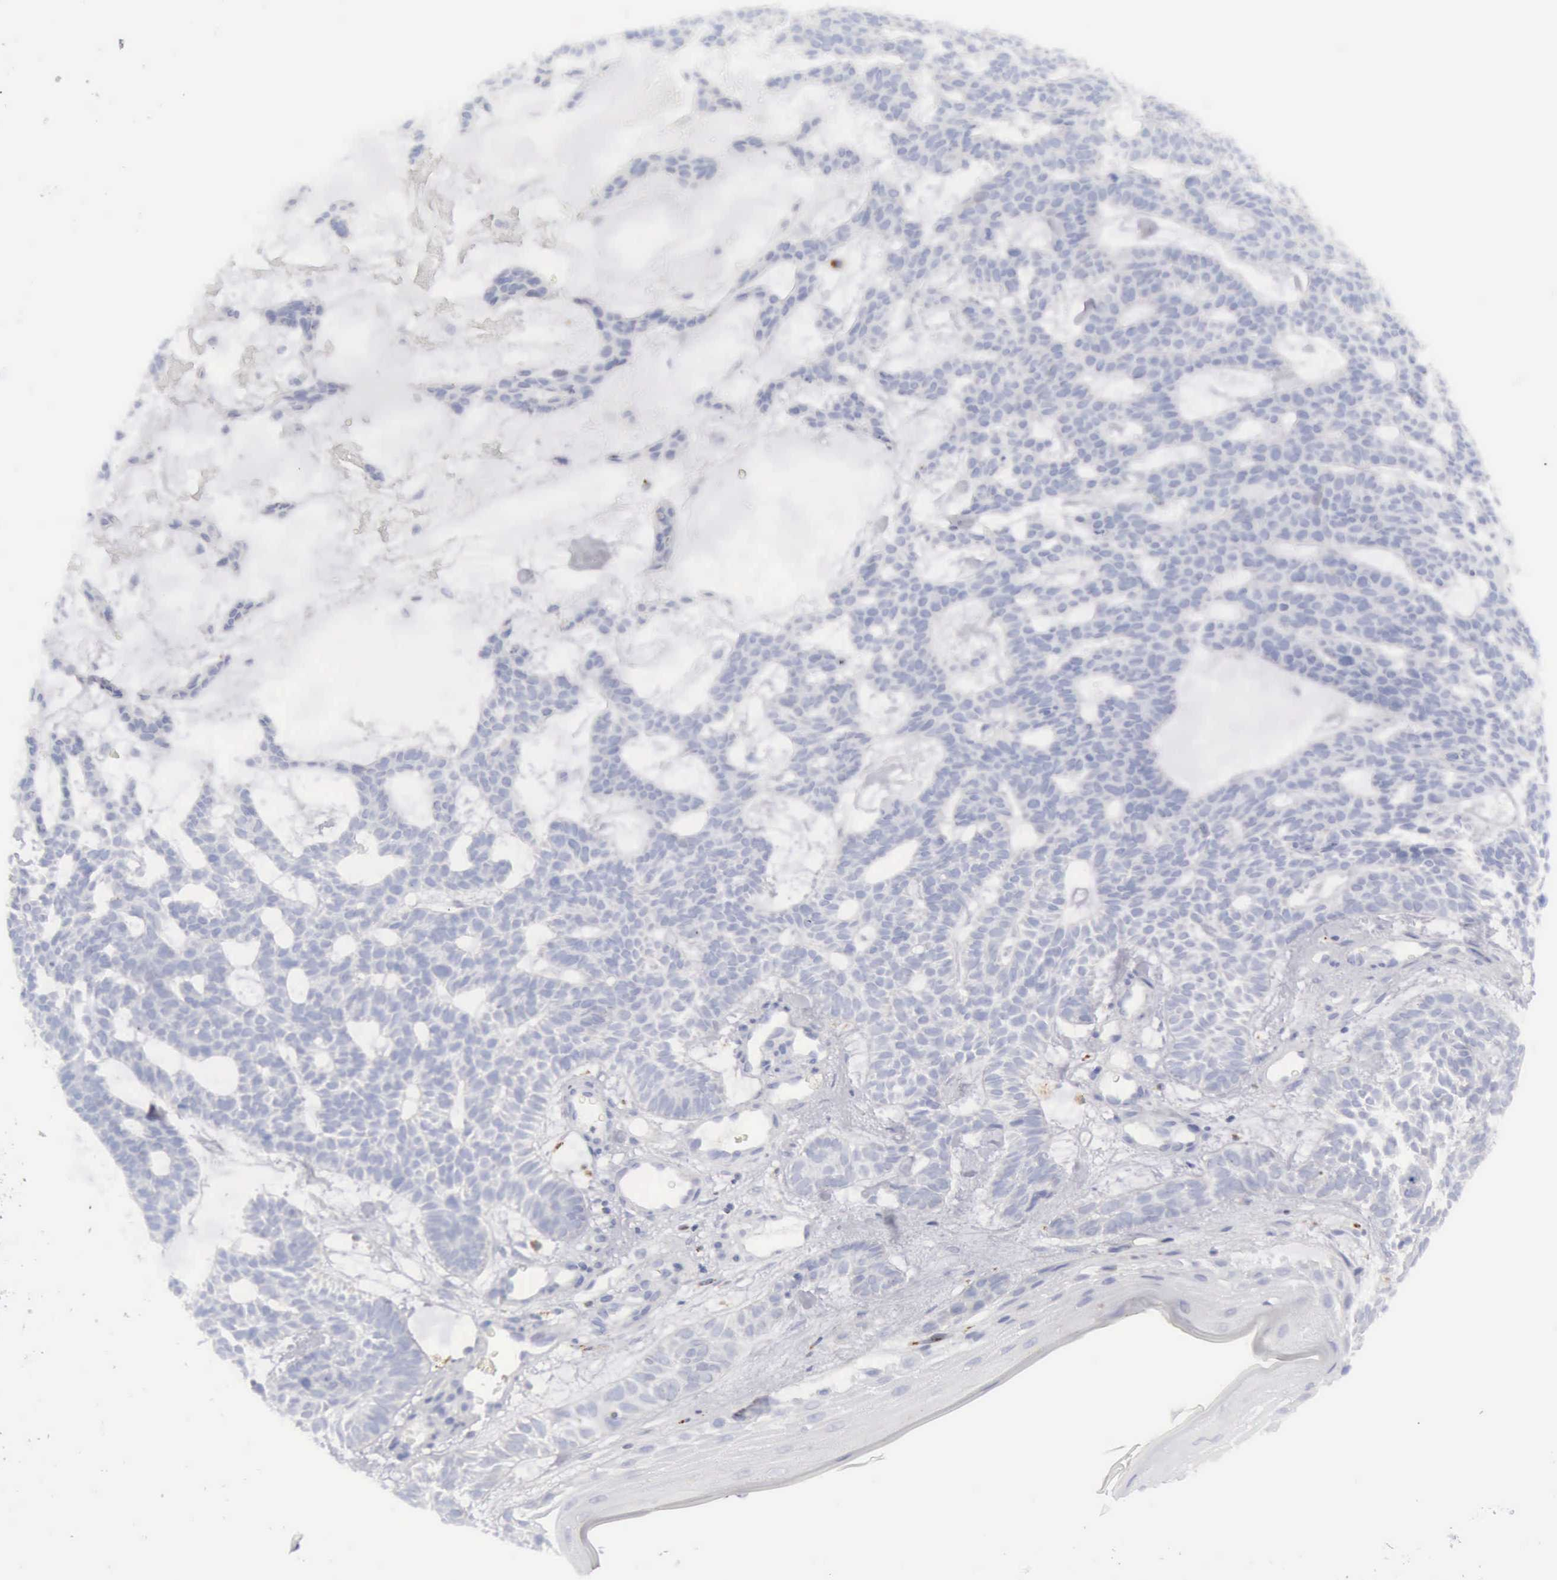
{"staining": {"intensity": "negative", "quantity": "none", "location": "none"}, "tissue": "skin cancer", "cell_type": "Tumor cells", "image_type": "cancer", "snomed": [{"axis": "morphology", "description": "Basal cell carcinoma"}, {"axis": "topography", "description": "Skin"}], "caption": "Immunohistochemical staining of human skin cancer reveals no significant expression in tumor cells.", "gene": "CTSS", "patient": {"sex": "male", "age": 75}}